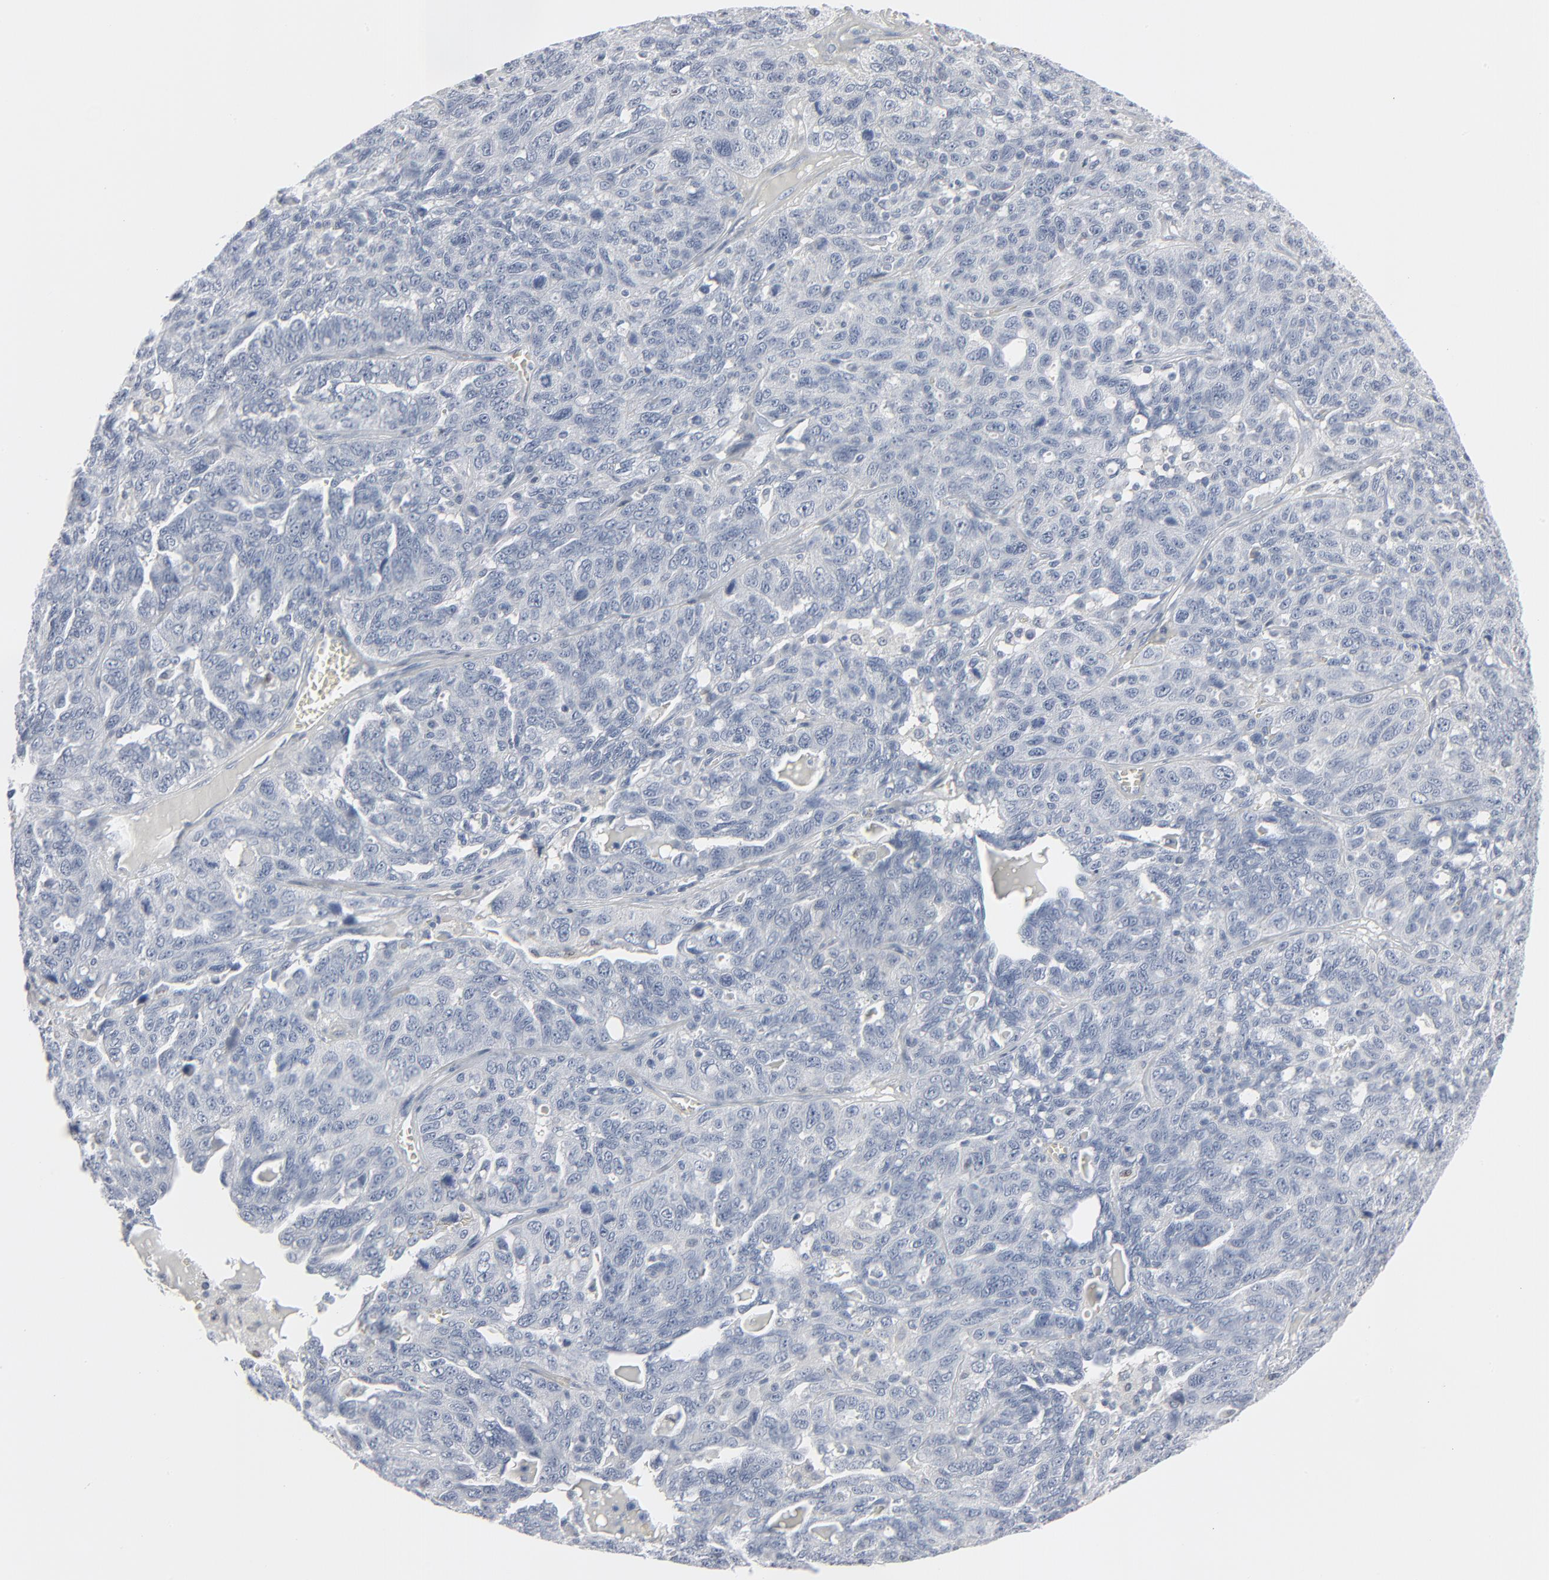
{"staining": {"intensity": "negative", "quantity": "none", "location": "none"}, "tissue": "ovarian cancer", "cell_type": "Tumor cells", "image_type": "cancer", "snomed": [{"axis": "morphology", "description": "Cystadenocarcinoma, serous, NOS"}, {"axis": "topography", "description": "Ovary"}], "caption": "This is an IHC photomicrograph of human serous cystadenocarcinoma (ovarian). There is no expression in tumor cells.", "gene": "MITF", "patient": {"sex": "female", "age": 63}}